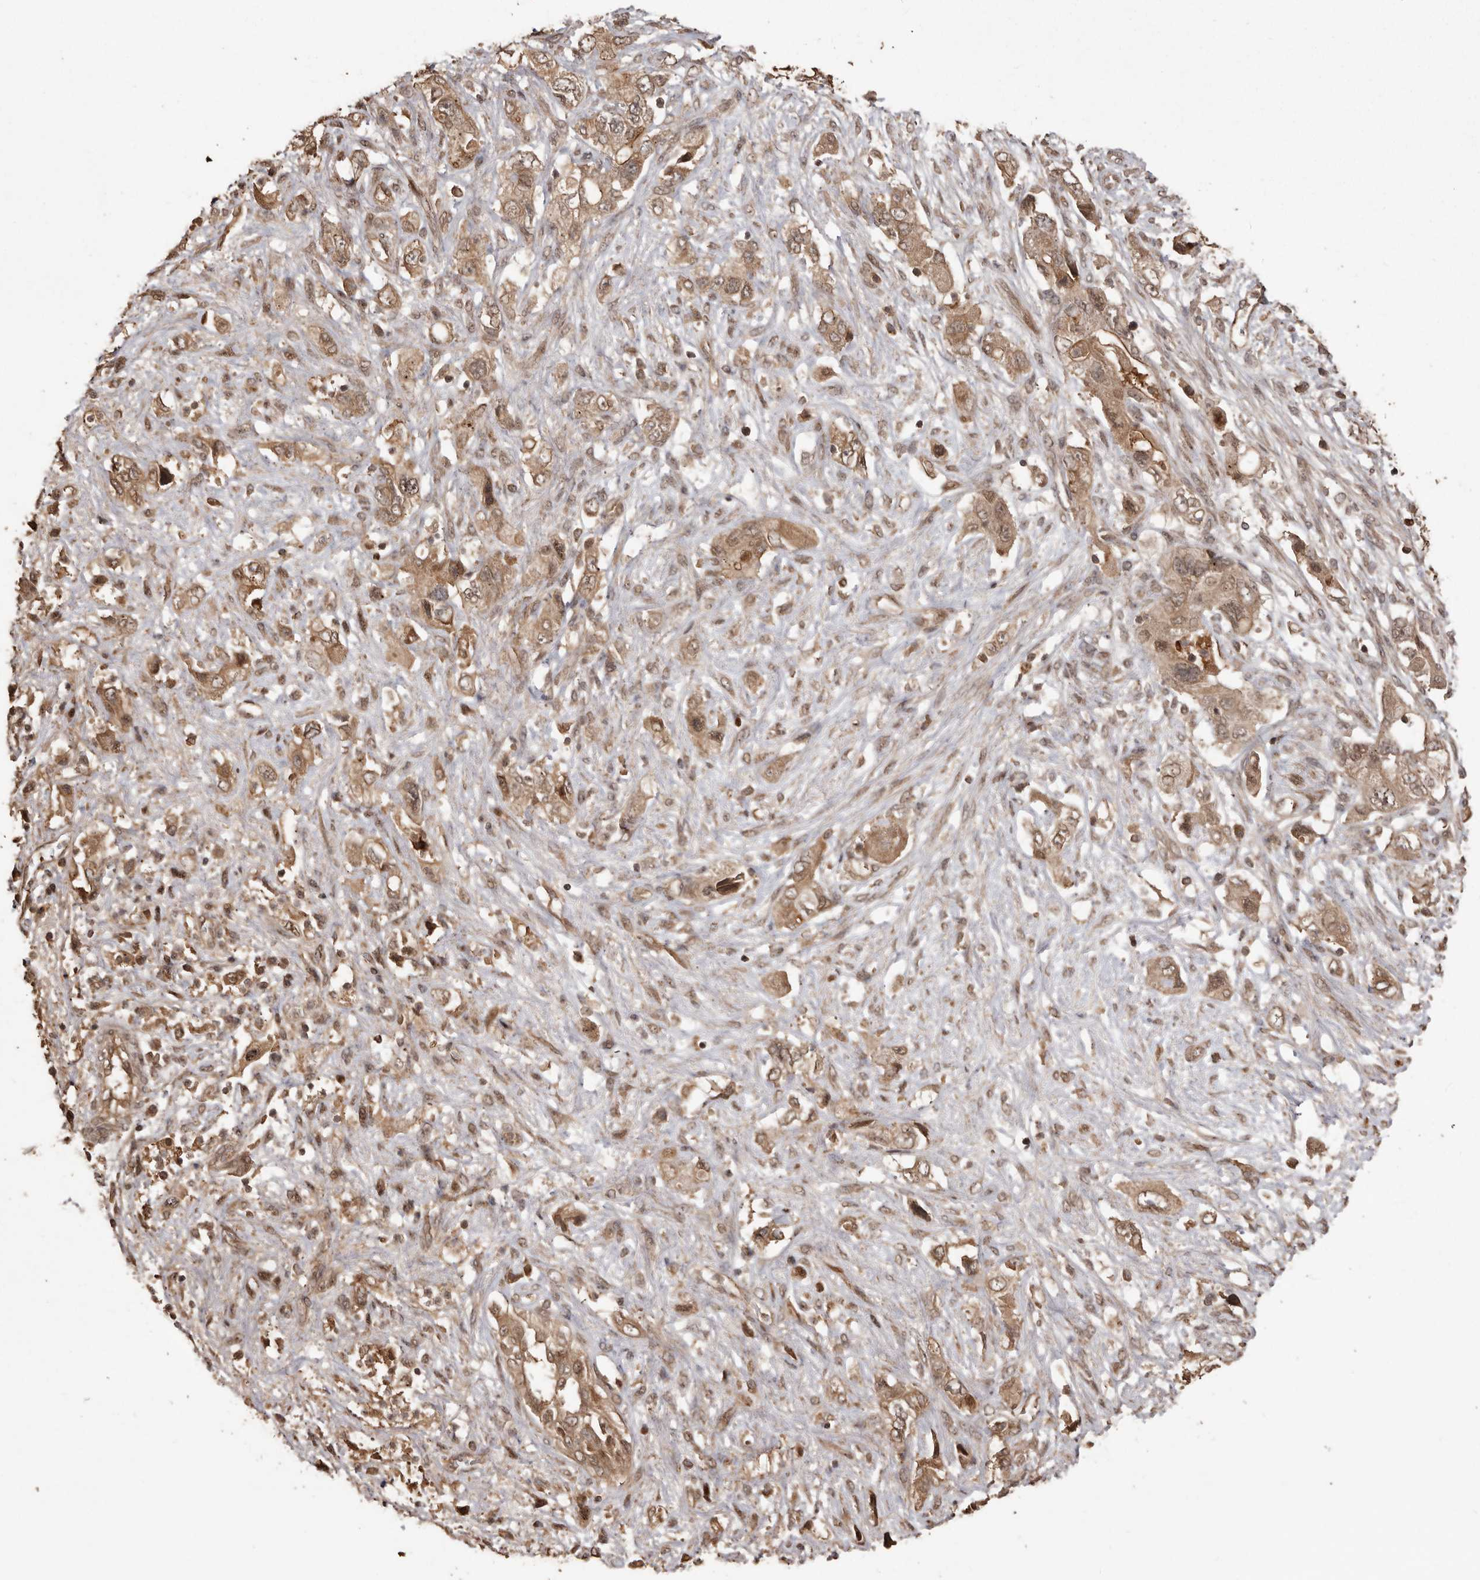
{"staining": {"intensity": "moderate", "quantity": ">75%", "location": "cytoplasmic/membranous"}, "tissue": "pancreatic cancer", "cell_type": "Tumor cells", "image_type": "cancer", "snomed": [{"axis": "morphology", "description": "Adenocarcinoma, NOS"}, {"axis": "topography", "description": "Pancreas"}], "caption": "Pancreatic adenocarcinoma stained for a protein (brown) reveals moderate cytoplasmic/membranous positive expression in about >75% of tumor cells.", "gene": "NUP43", "patient": {"sex": "female", "age": 73}}